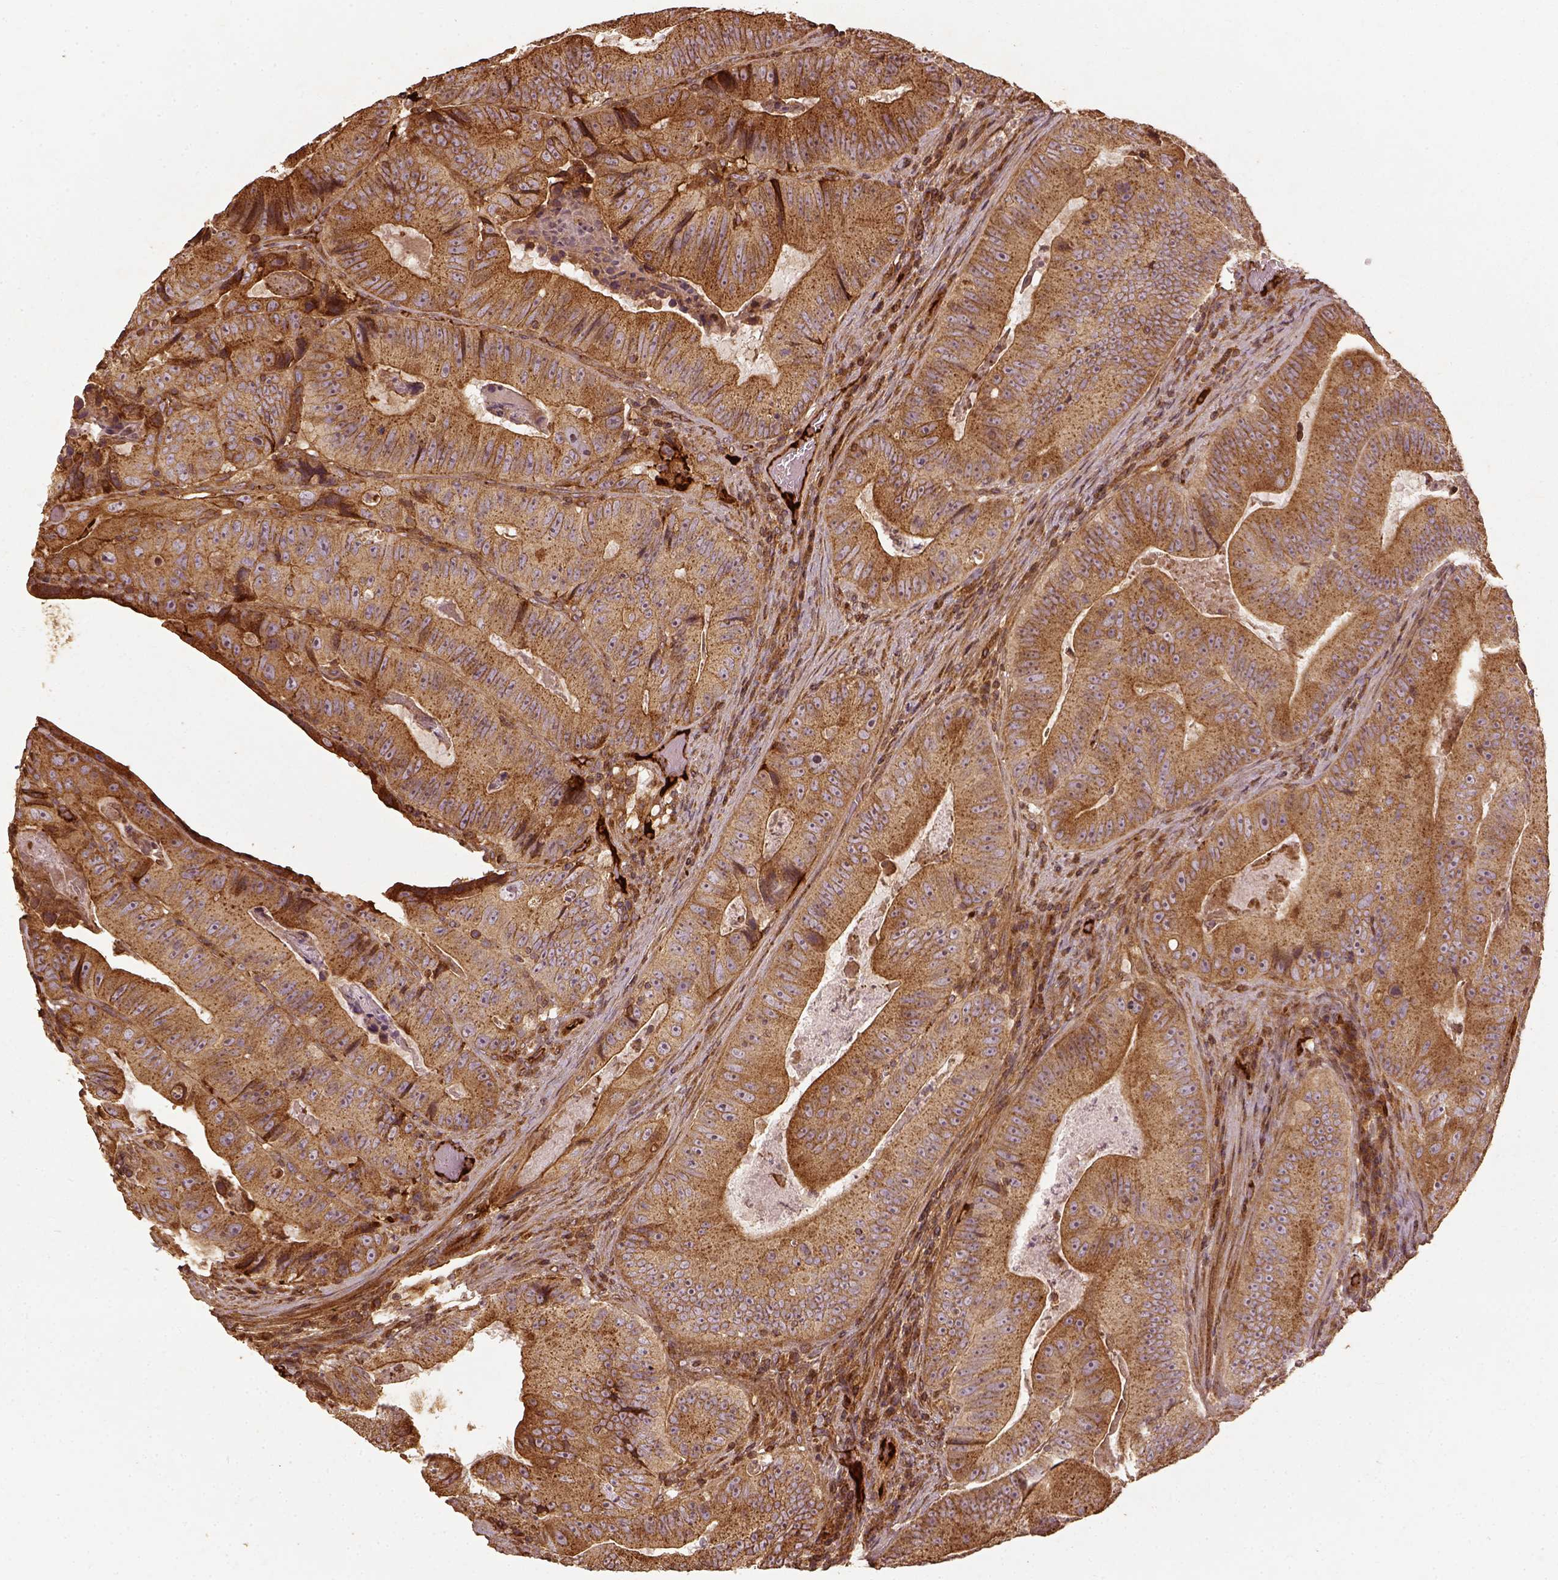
{"staining": {"intensity": "moderate", "quantity": ">75%", "location": "cytoplasmic/membranous"}, "tissue": "colorectal cancer", "cell_type": "Tumor cells", "image_type": "cancer", "snomed": [{"axis": "morphology", "description": "Adenocarcinoma, NOS"}, {"axis": "topography", "description": "Colon"}], "caption": "This photomicrograph demonstrates immunohistochemistry staining of human colorectal adenocarcinoma, with medium moderate cytoplasmic/membranous staining in approximately >75% of tumor cells.", "gene": "VEGFA", "patient": {"sex": "female", "age": 86}}